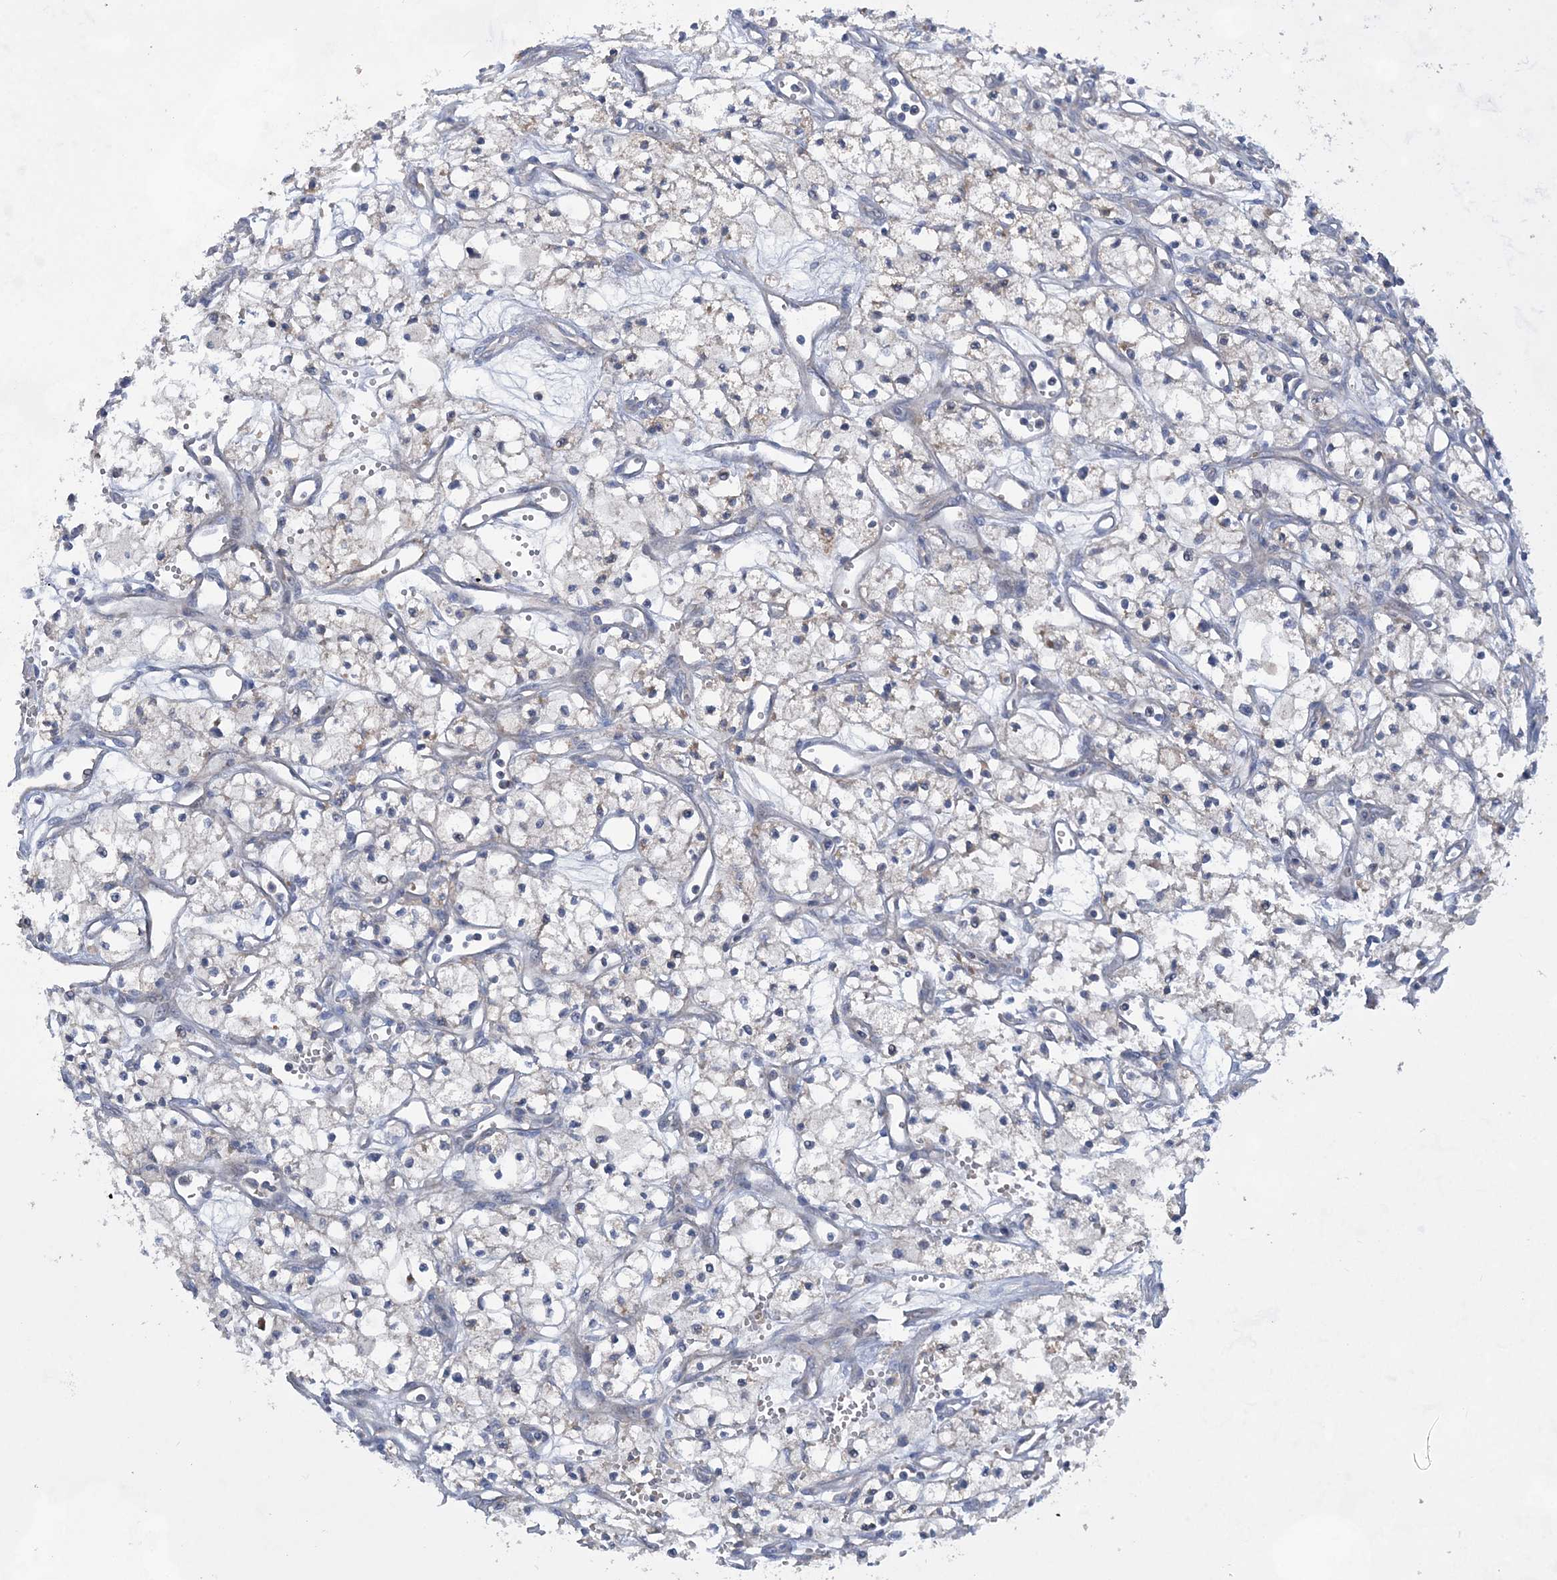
{"staining": {"intensity": "negative", "quantity": "none", "location": "none"}, "tissue": "renal cancer", "cell_type": "Tumor cells", "image_type": "cancer", "snomed": [{"axis": "morphology", "description": "Adenocarcinoma, NOS"}, {"axis": "topography", "description": "Kidney"}], "caption": "Immunohistochemistry image of neoplastic tissue: human adenocarcinoma (renal) stained with DAB shows no significant protein positivity in tumor cells. (IHC, brightfield microscopy, high magnification).", "gene": "TRAPPC13", "patient": {"sex": "male", "age": 59}}